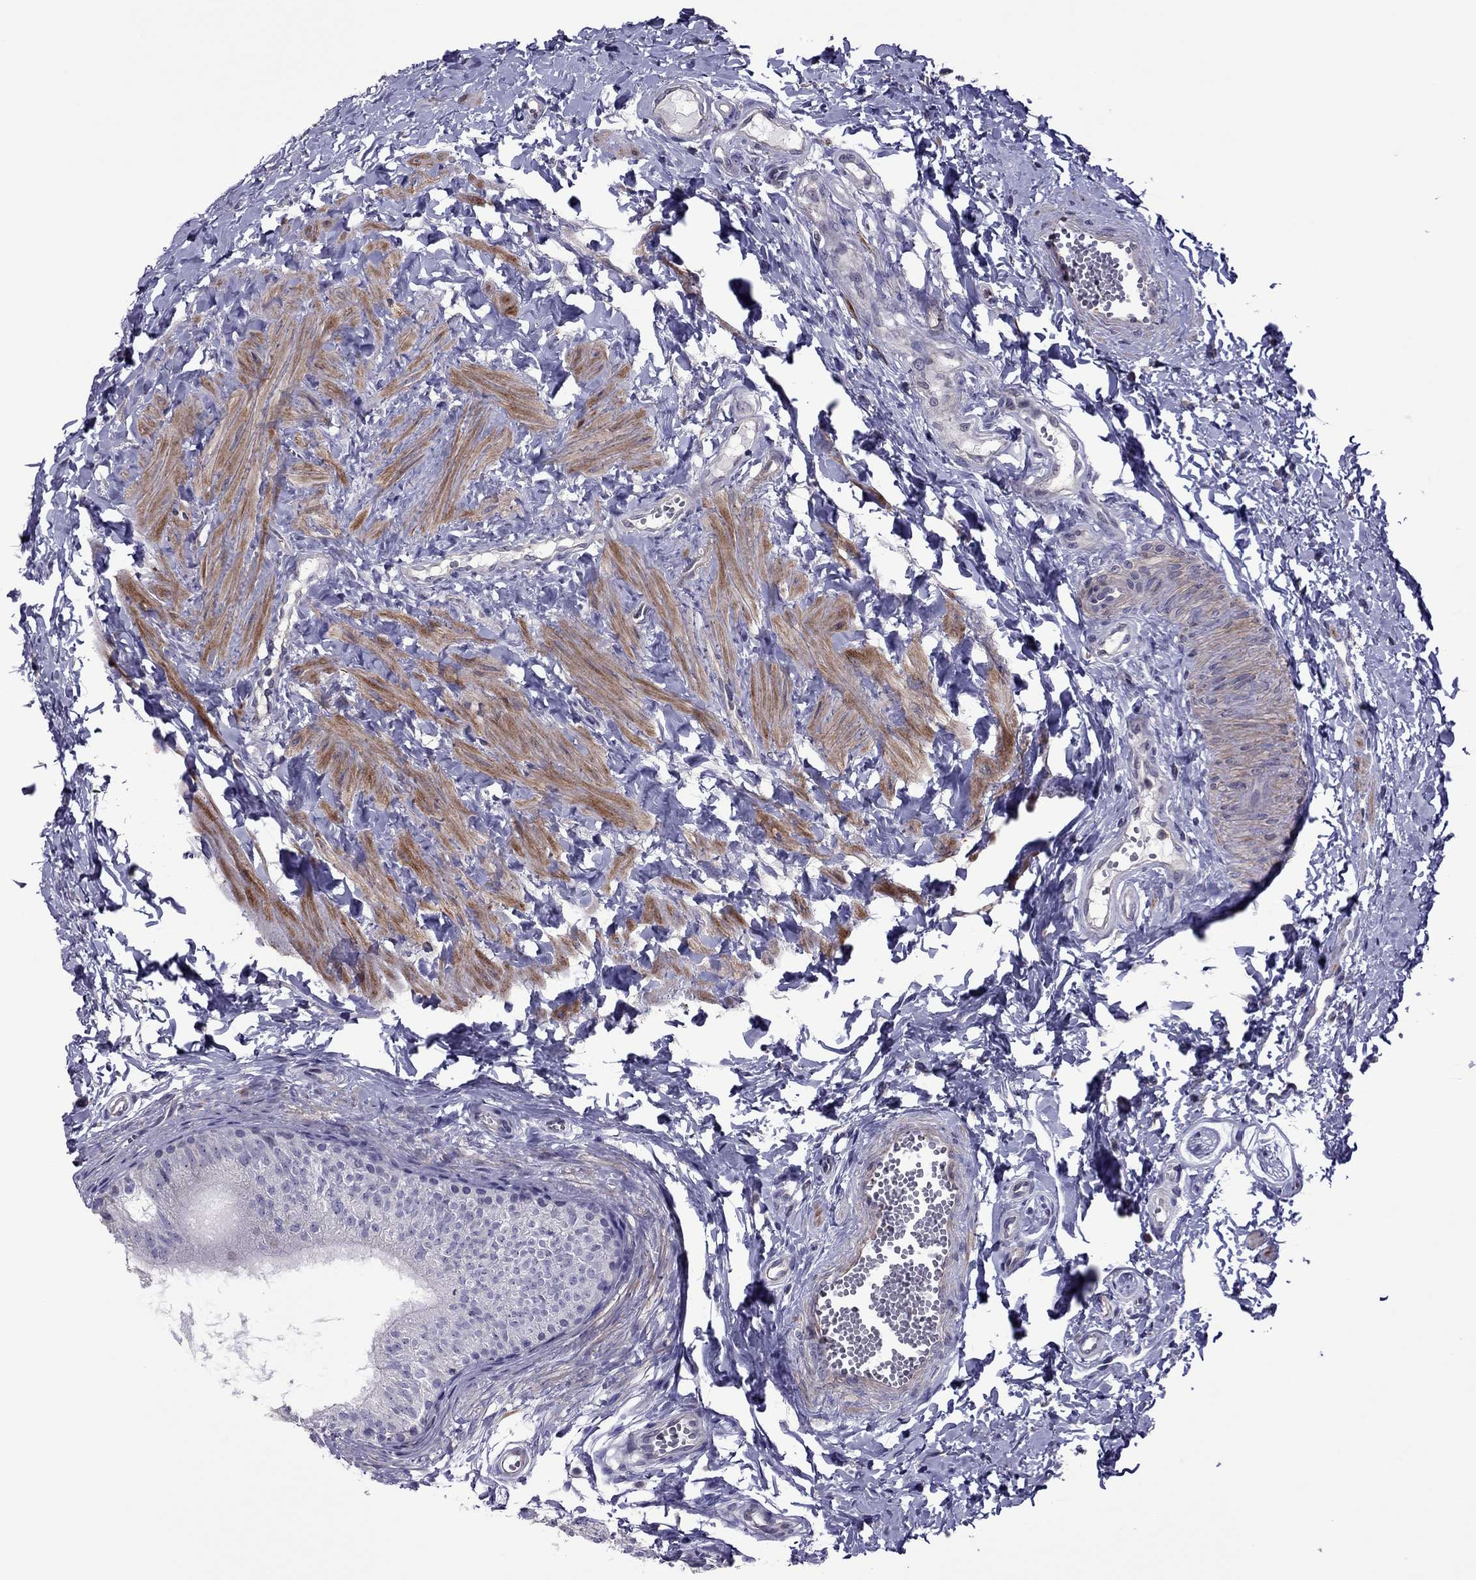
{"staining": {"intensity": "negative", "quantity": "none", "location": "none"}, "tissue": "epididymis", "cell_type": "Glandular cells", "image_type": "normal", "snomed": [{"axis": "morphology", "description": "Normal tissue, NOS"}, {"axis": "topography", "description": "Epididymis"}], "caption": "Immunohistochemistry (IHC) of unremarkable epididymis exhibits no expression in glandular cells.", "gene": "SLC16A8", "patient": {"sex": "male", "age": 22}}